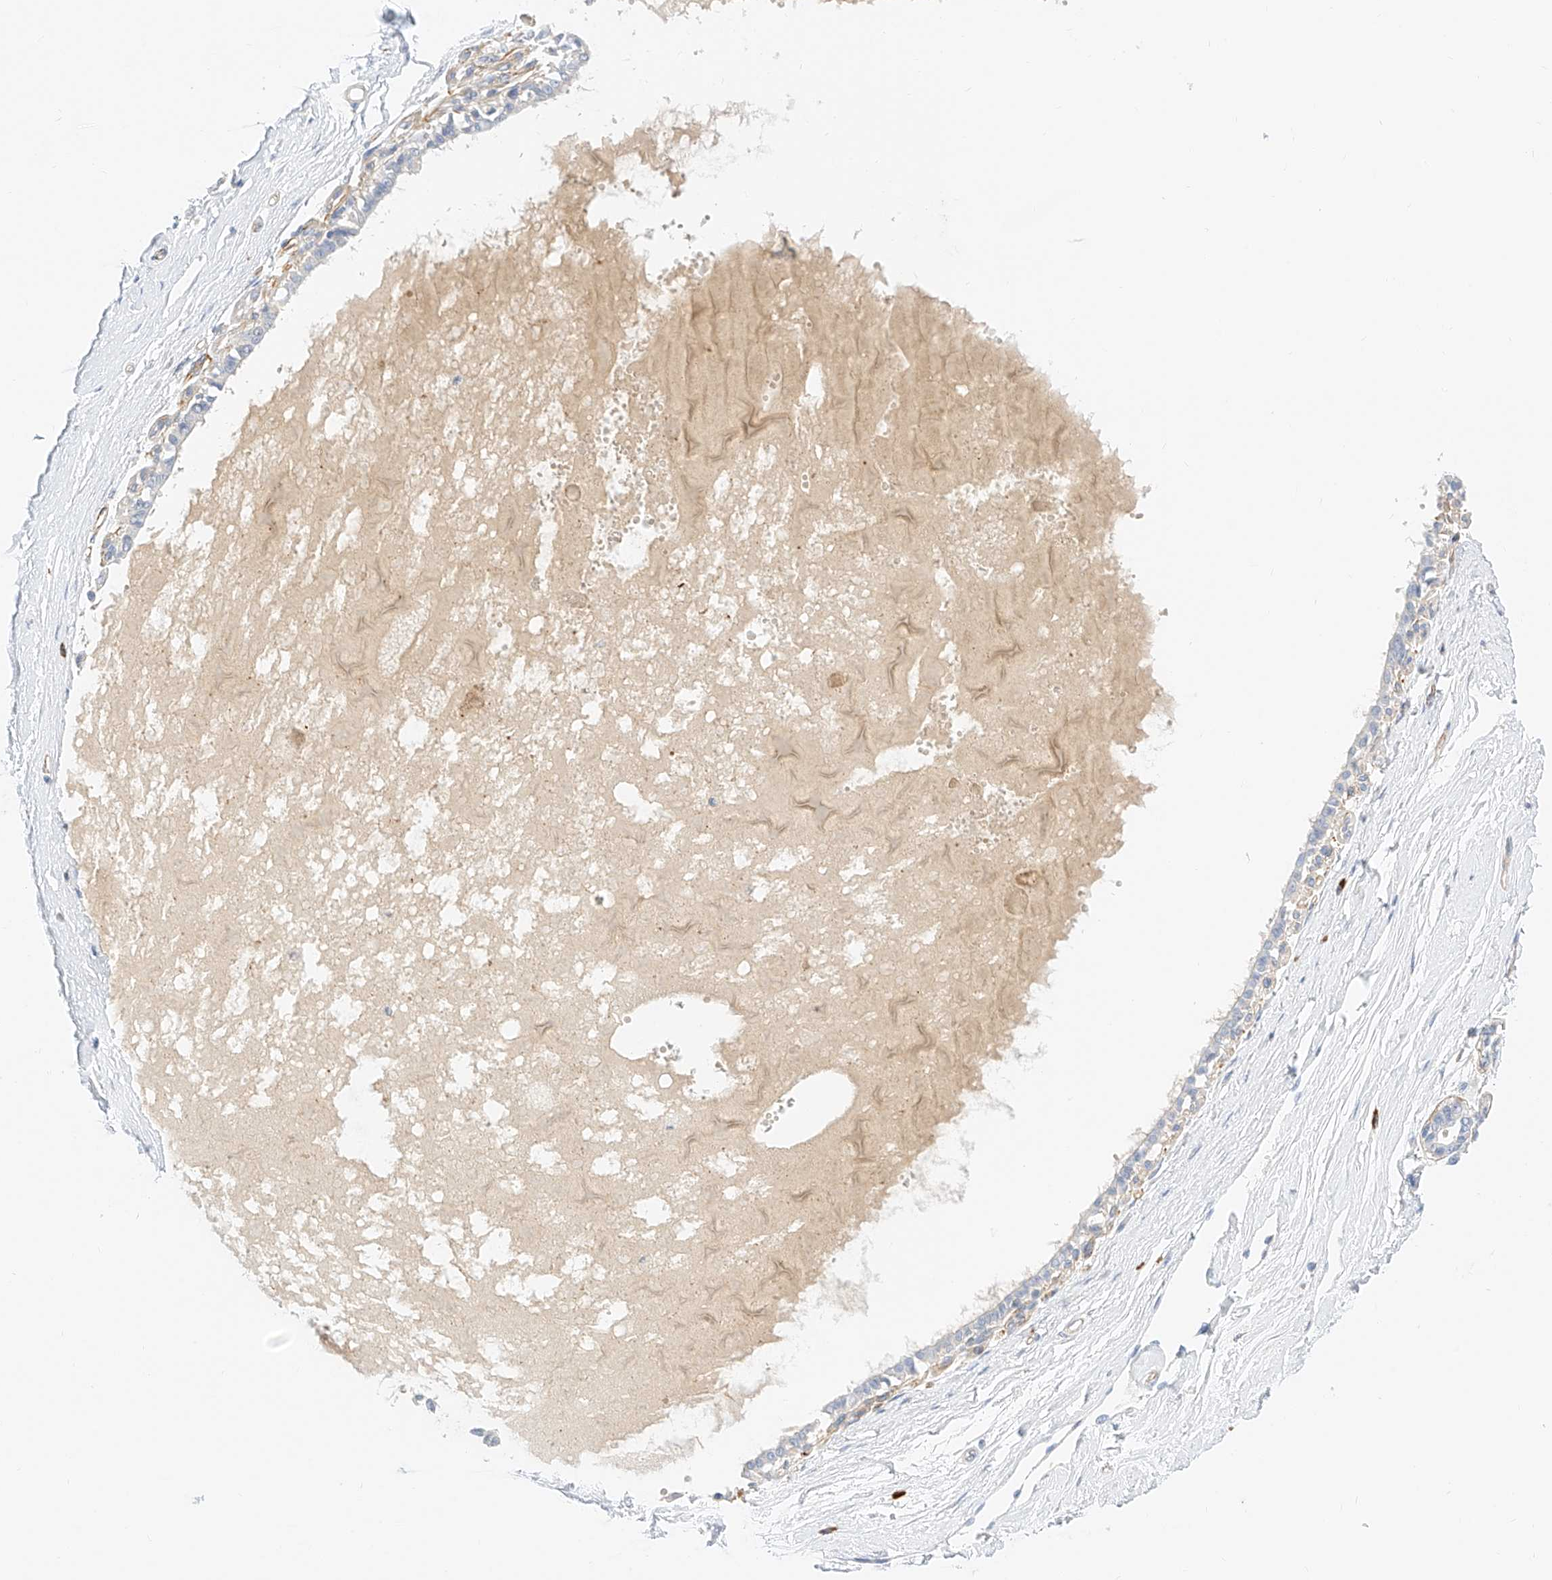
{"staining": {"intensity": "negative", "quantity": "none", "location": "none"}, "tissue": "breast", "cell_type": "Adipocytes", "image_type": "normal", "snomed": [{"axis": "morphology", "description": "Normal tissue, NOS"}, {"axis": "topography", "description": "Breast"}], "caption": "Adipocytes are negative for brown protein staining in normal breast. (Immunohistochemistry, brightfield microscopy, high magnification).", "gene": "CDCP2", "patient": {"sex": "female", "age": 45}}